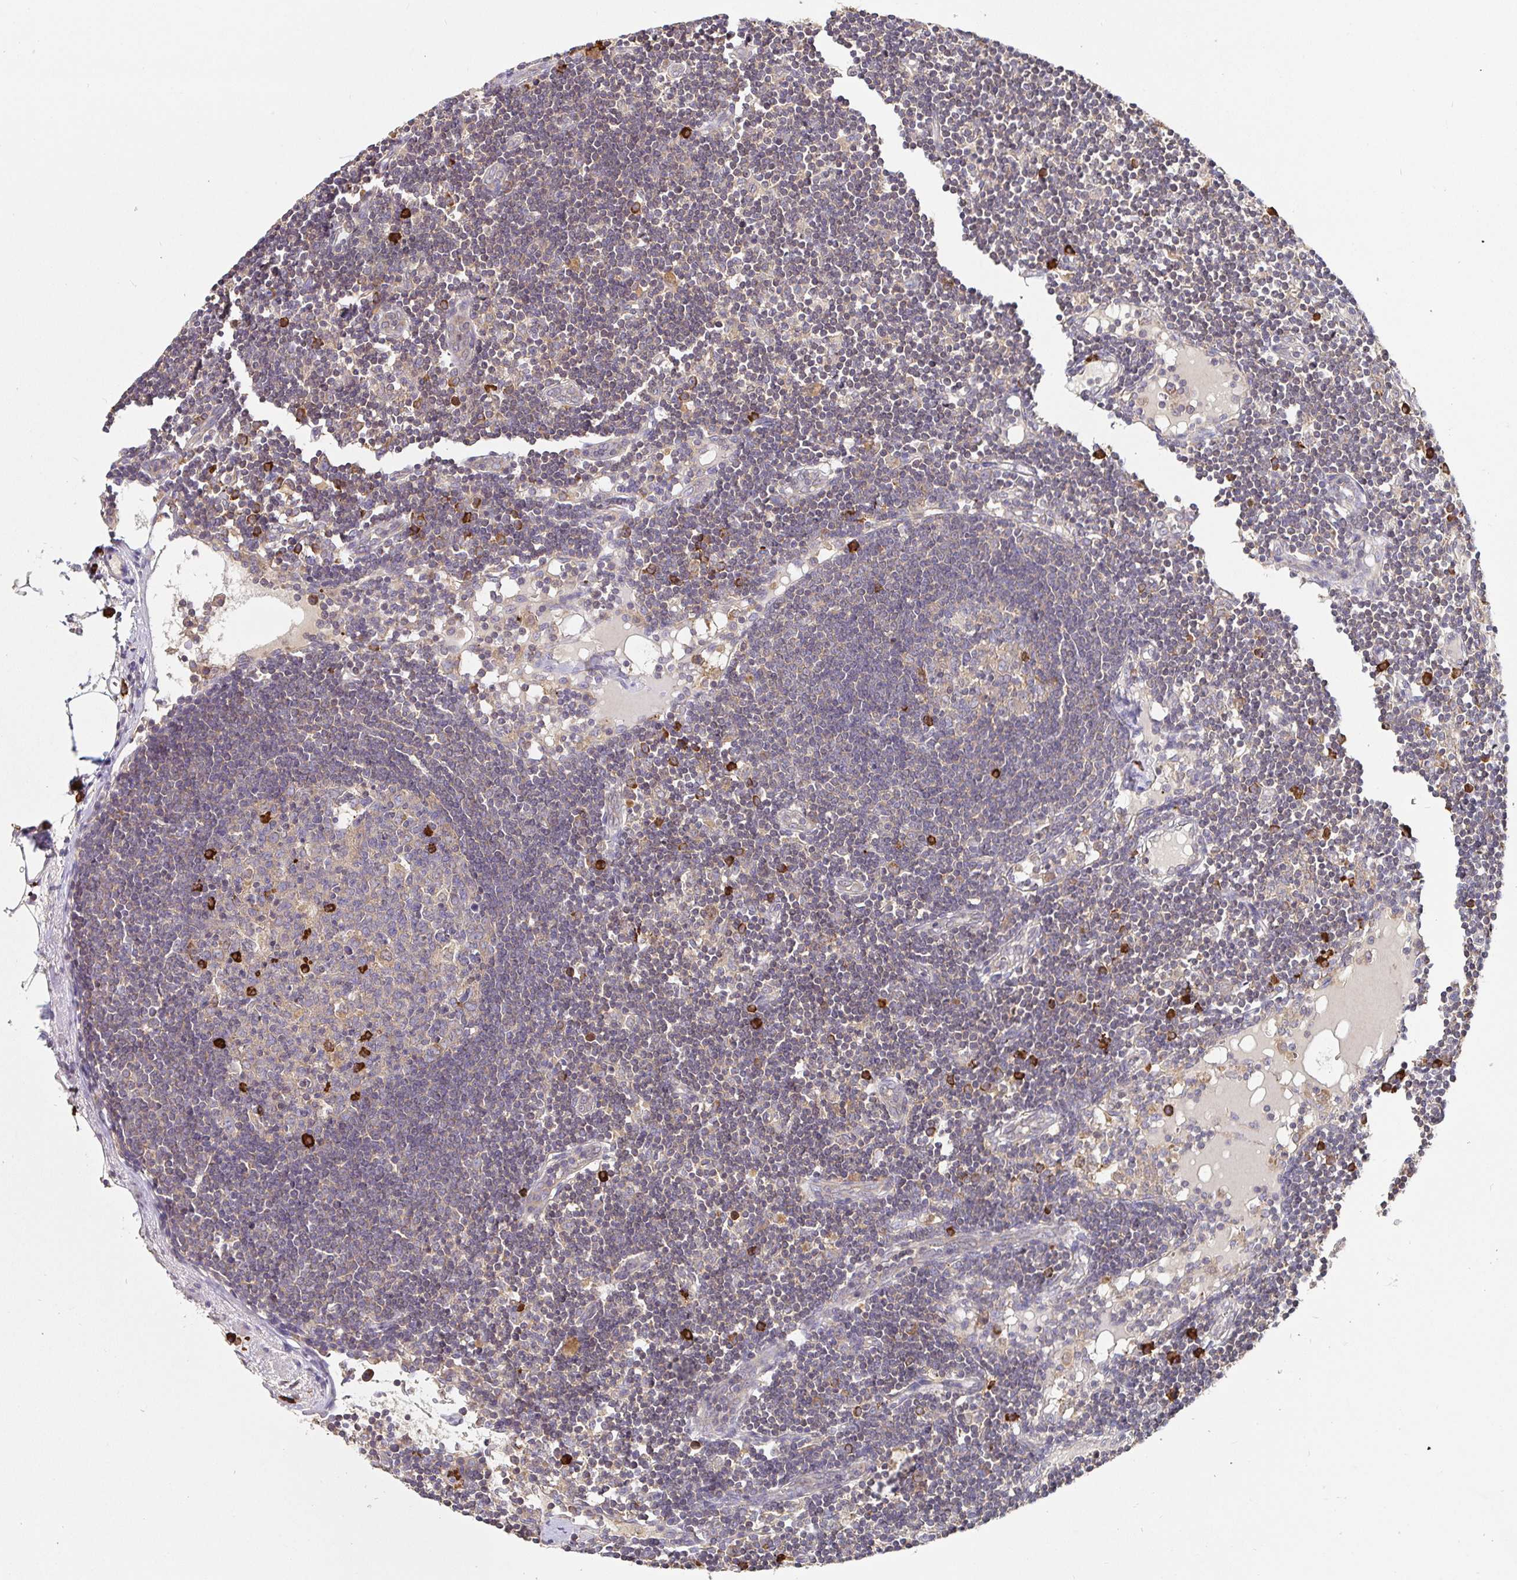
{"staining": {"intensity": "strong", "quantity": "<25%", "location": "cytoplasmic/membranous"}, "tissue": "lymph node", "cell_type": "Germinal center cells", "image_type": "normal", "snomed": [{"axis": "morphology", "description": "Normal tissue, NOS"}, {"axis": "topography", "description": "Lymph node"}], "caption": "Unremarkable lymph node demonstrates strong cytoplasmic/membranous staining in about <25% of germinal center cells.", "gene": "HAGH", "patient": {"sex": "female", "age": 65}}